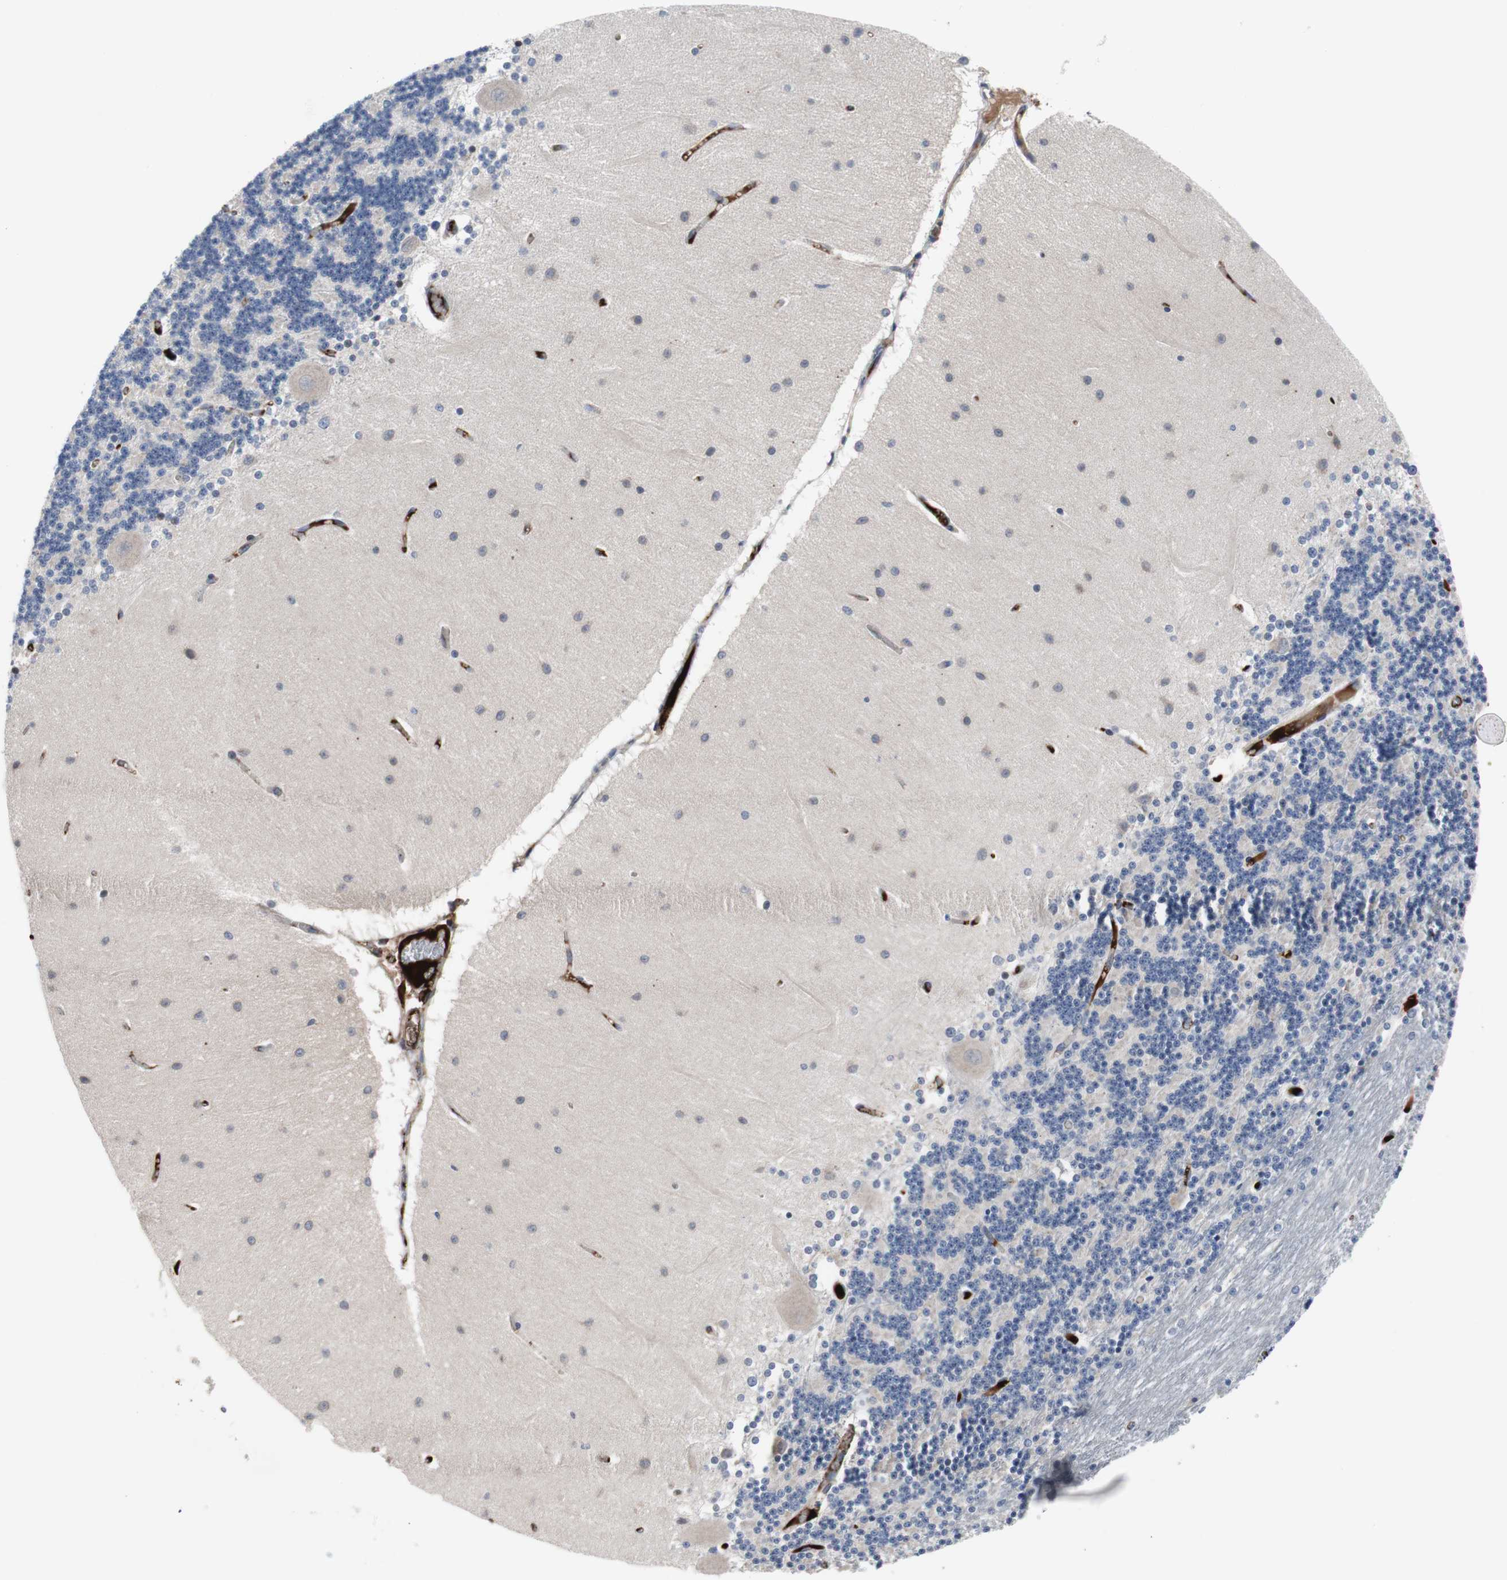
{"staining": {"intensity": "negative", "quantity": "none", "location": "none"}, "tissue": "cerebellum", "cell_type": "Cells in granular layer", "image_type": "normal", "snomed": [{"axis": "morphology", "description": "Normal tissue, NOS"}, {"axis": "topography", "description": "Cerebellum"}], "caption": "DAB (3,3'-diaminobenzidine) immunohistochemical staining of benign human cerebellum exhibits no significant staining in cells in granular layer.", "gene": "KANSL1", "patient": {"sex": "female", "age": 54}}